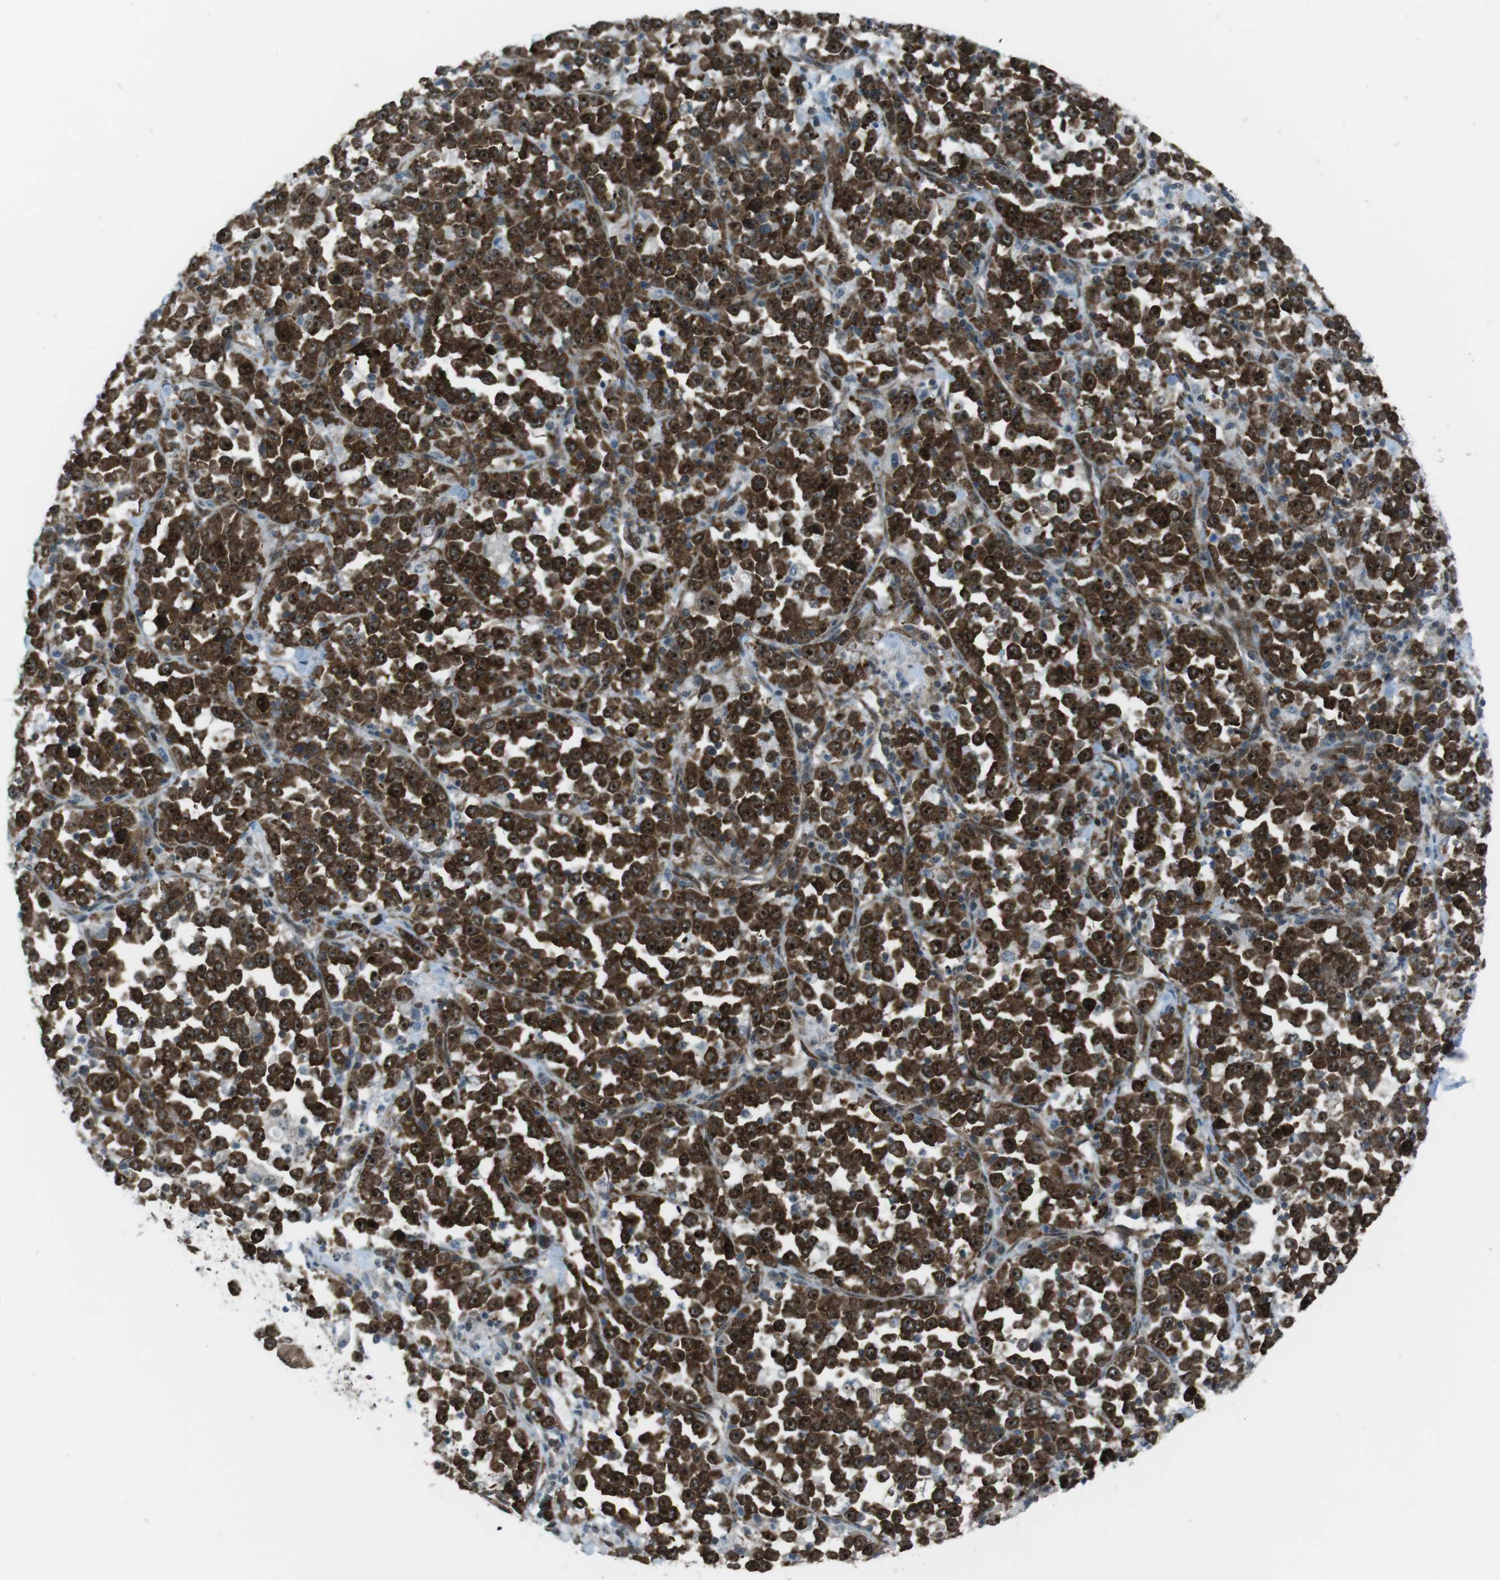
{"staining": {"intensity": "strong", "quantity": ">75%", "location": "cytoplasmic/membranous,nuclear"}, "tissue": "stomach cancer", "cell_type": "Tumor cells", "image_type": "cancer", "snomed": [{"axis": "morphology", "description": "Normal tissue, NOS"}, {"axis": "morphology", "description": "Adenocarcinoma, NOS"}, {"axis": "topography", "description": "Stomach, upper"}, {"axis": "topography", "description": "Stomach"}], "caption": "This is an image of IHC staining of adenocarcinoma (stomach), which shows strong staining in the cytoplasmic/membranous and nuclear of tumor cells.", "gene": "CSNK1D", "patient": {"sex": "male", "age": 59}}